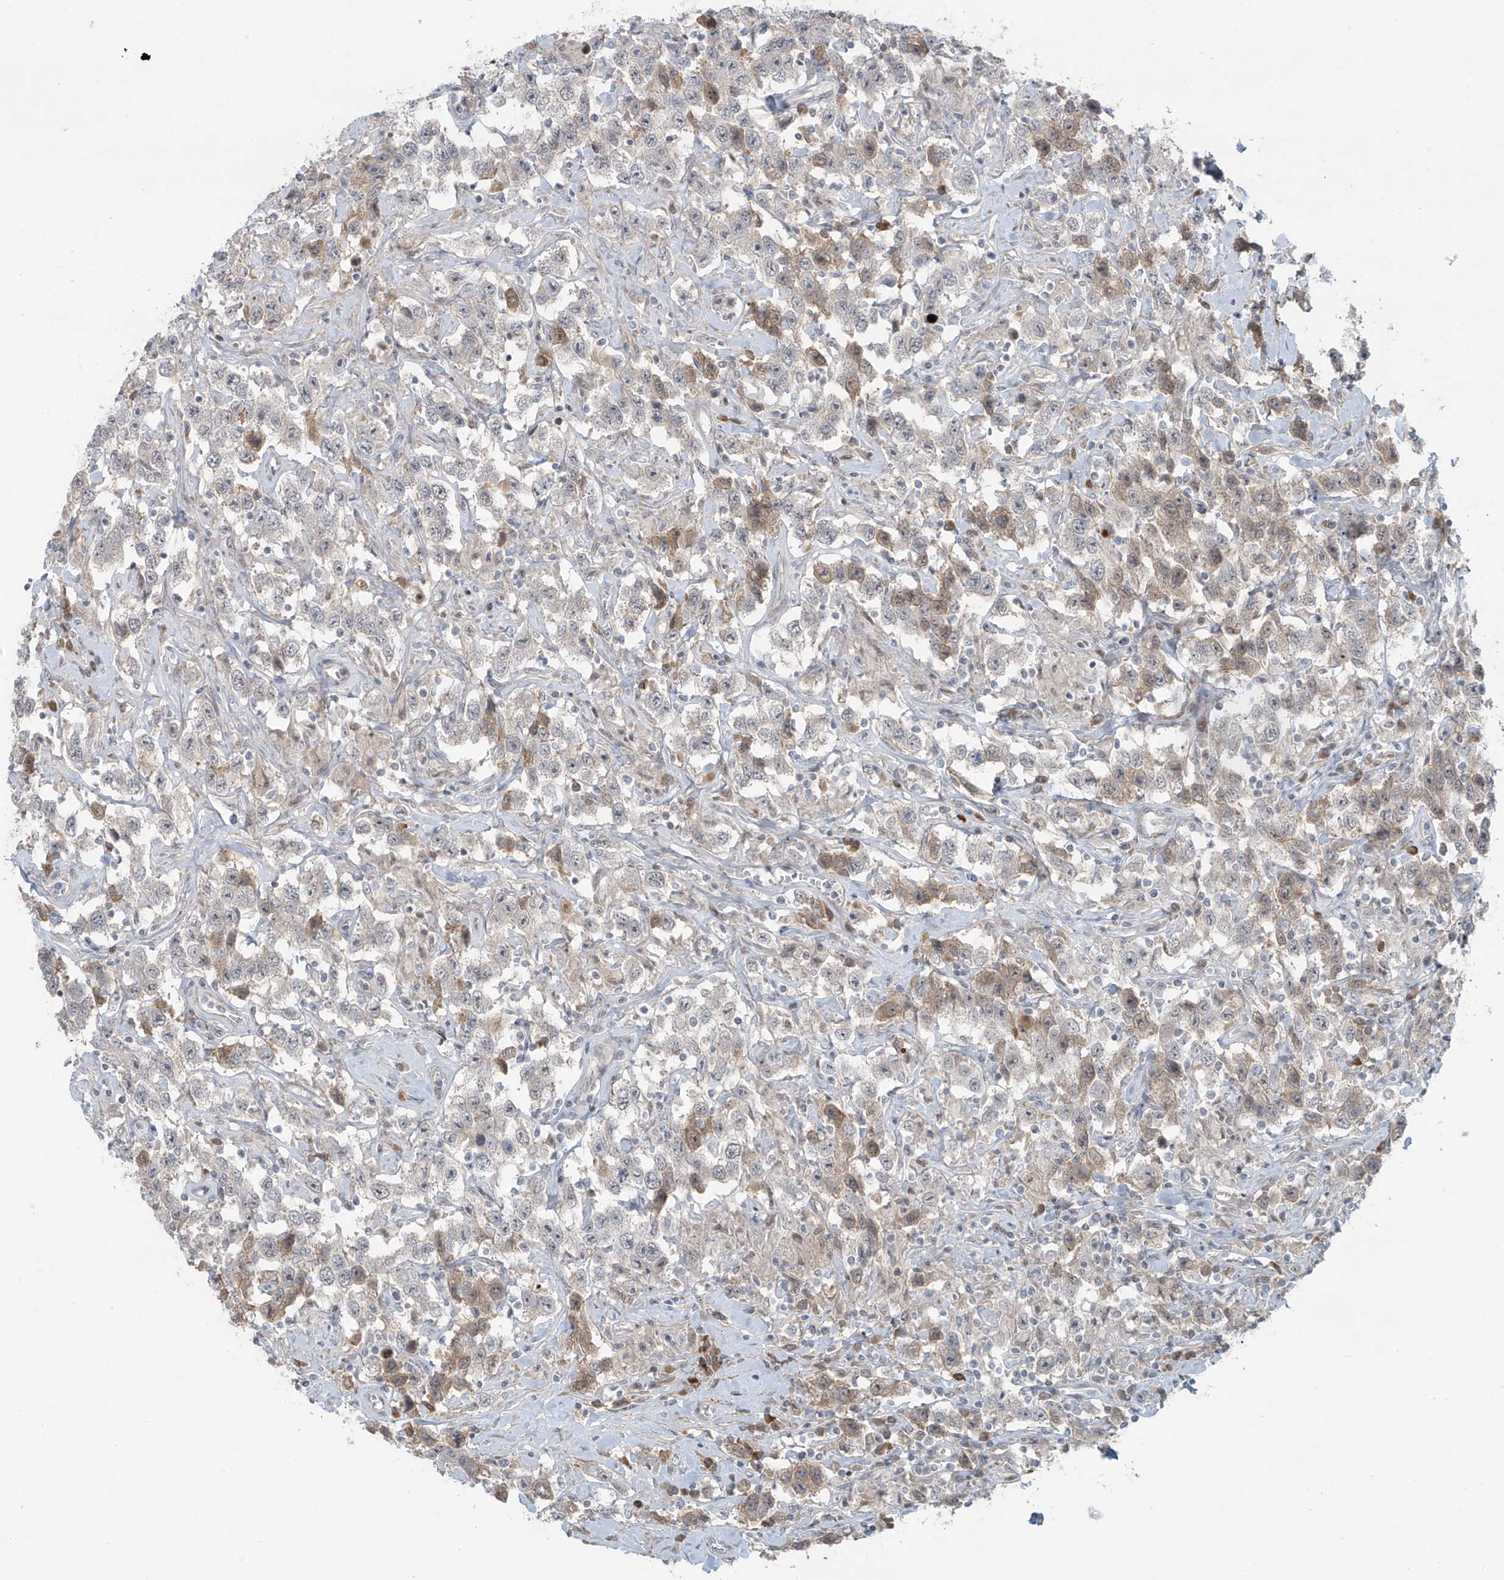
{"staining": {"intensity": "weak", "quantity": "<25%", "location": "cytoplasmic/membranous"}, "tissue": "testis cancer", "cell_type": "Tumor cells", "image_type": "cancer", "snomed": [{"axis": "morphology", "description": "Seminoma, NOS"}, {"axis": "topography", "description": "Testis"}], "caption": "This is a photomicrograph of IHC staining of testis cancer, which shows no staining in tumor cells. Nuclei are stained in blue.", "gene": "RASGEF1A", "patient": {"sex": "male", "age": 41}}